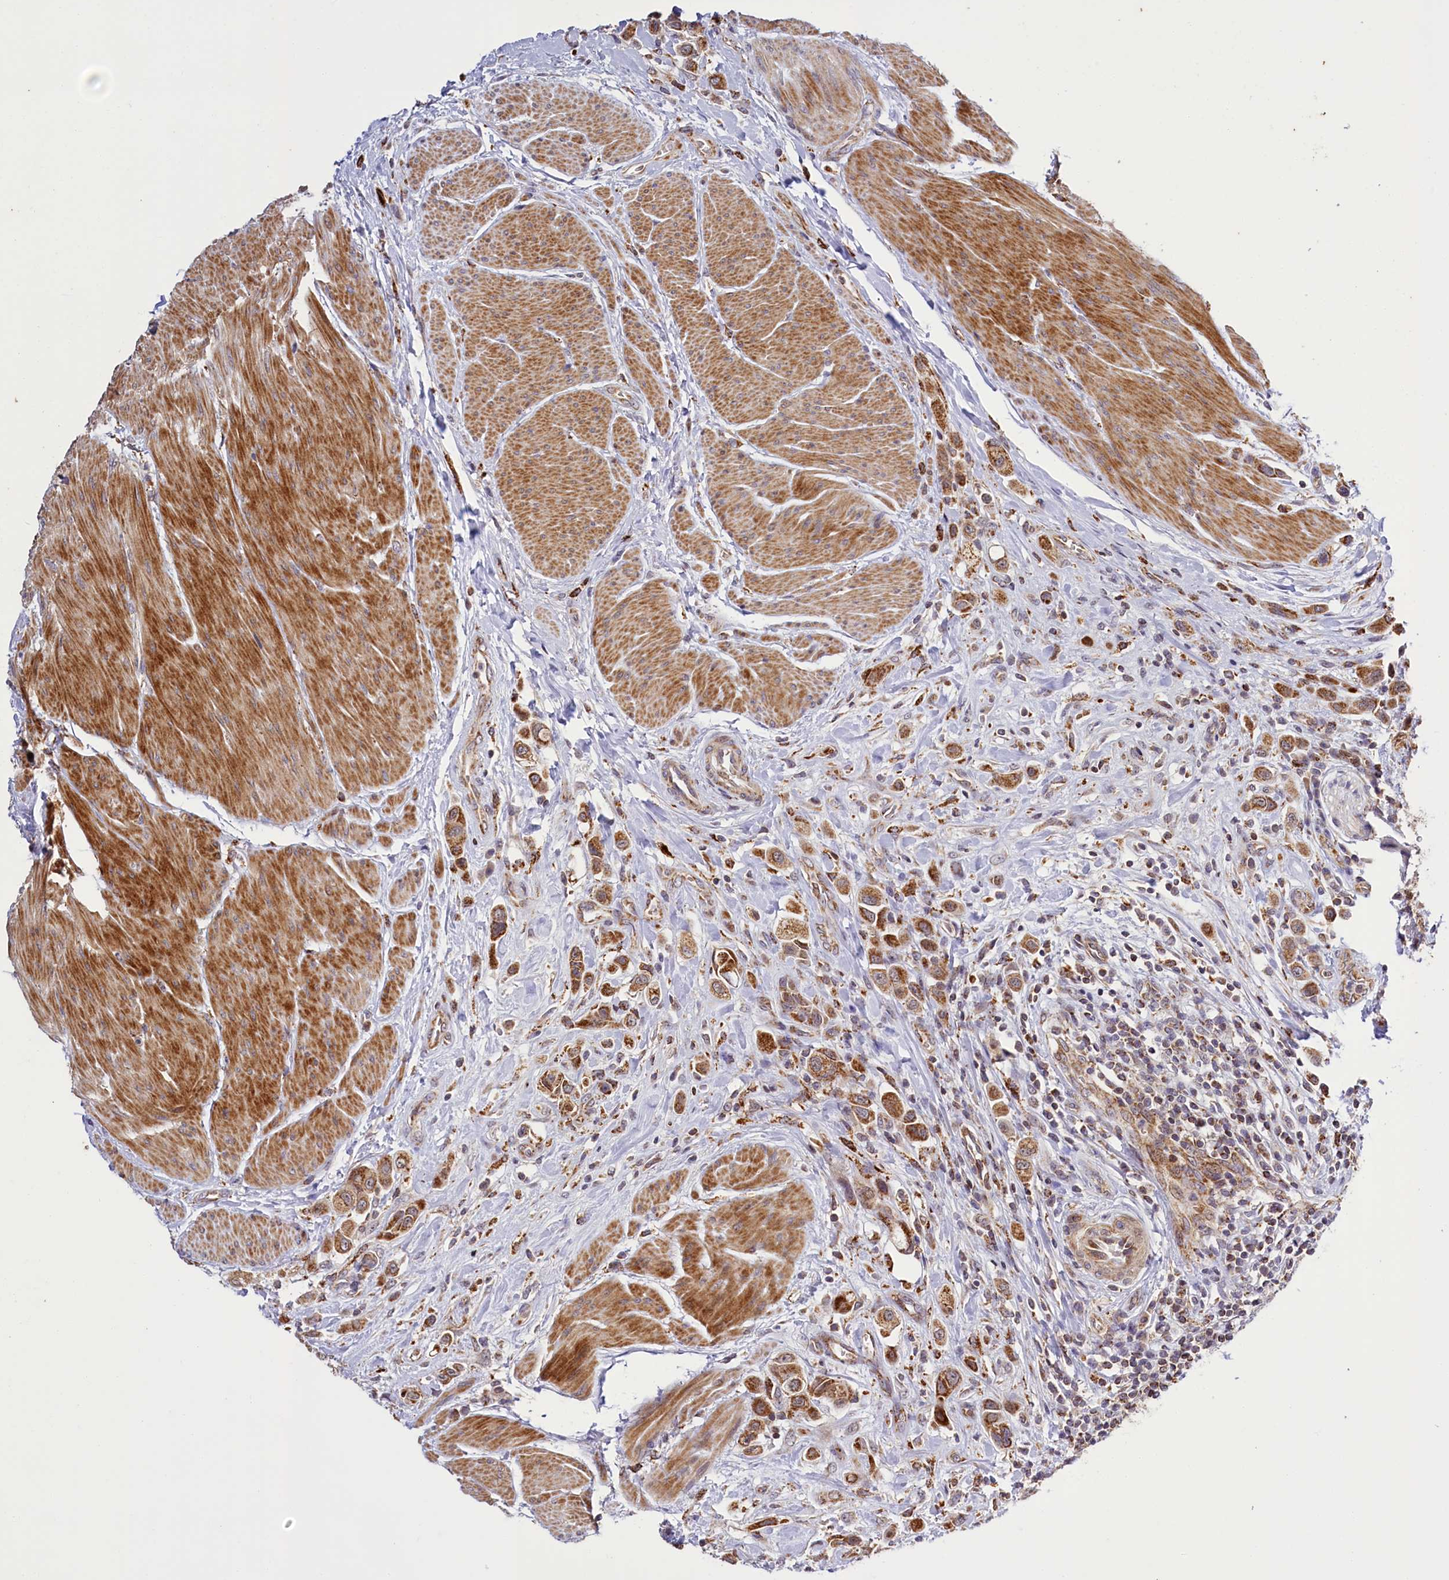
{"staining": {"intensity": "moderate", "quantity": ">75%", "location": "cytoplasmic/membranous"}, "tissue": "urothelial cancer", "cell_type": "Tumor cells", "image_type": "cancer", "snomed": [{"axis": "morphology", "description": "Urothelial carcinoma, High grade"}, {"axis": "topography", "description": "Urinary bladder"}], "caption": "Immunohistochemical staining of human urothelial carcinoma (high-grade) demonstrates medium levels of moderate cytoplasmic/membranous protein positivity in about >75% of tumor cells.", "gene": "DYNC2H1", "patient": {"sex": "male", "age": 50}}